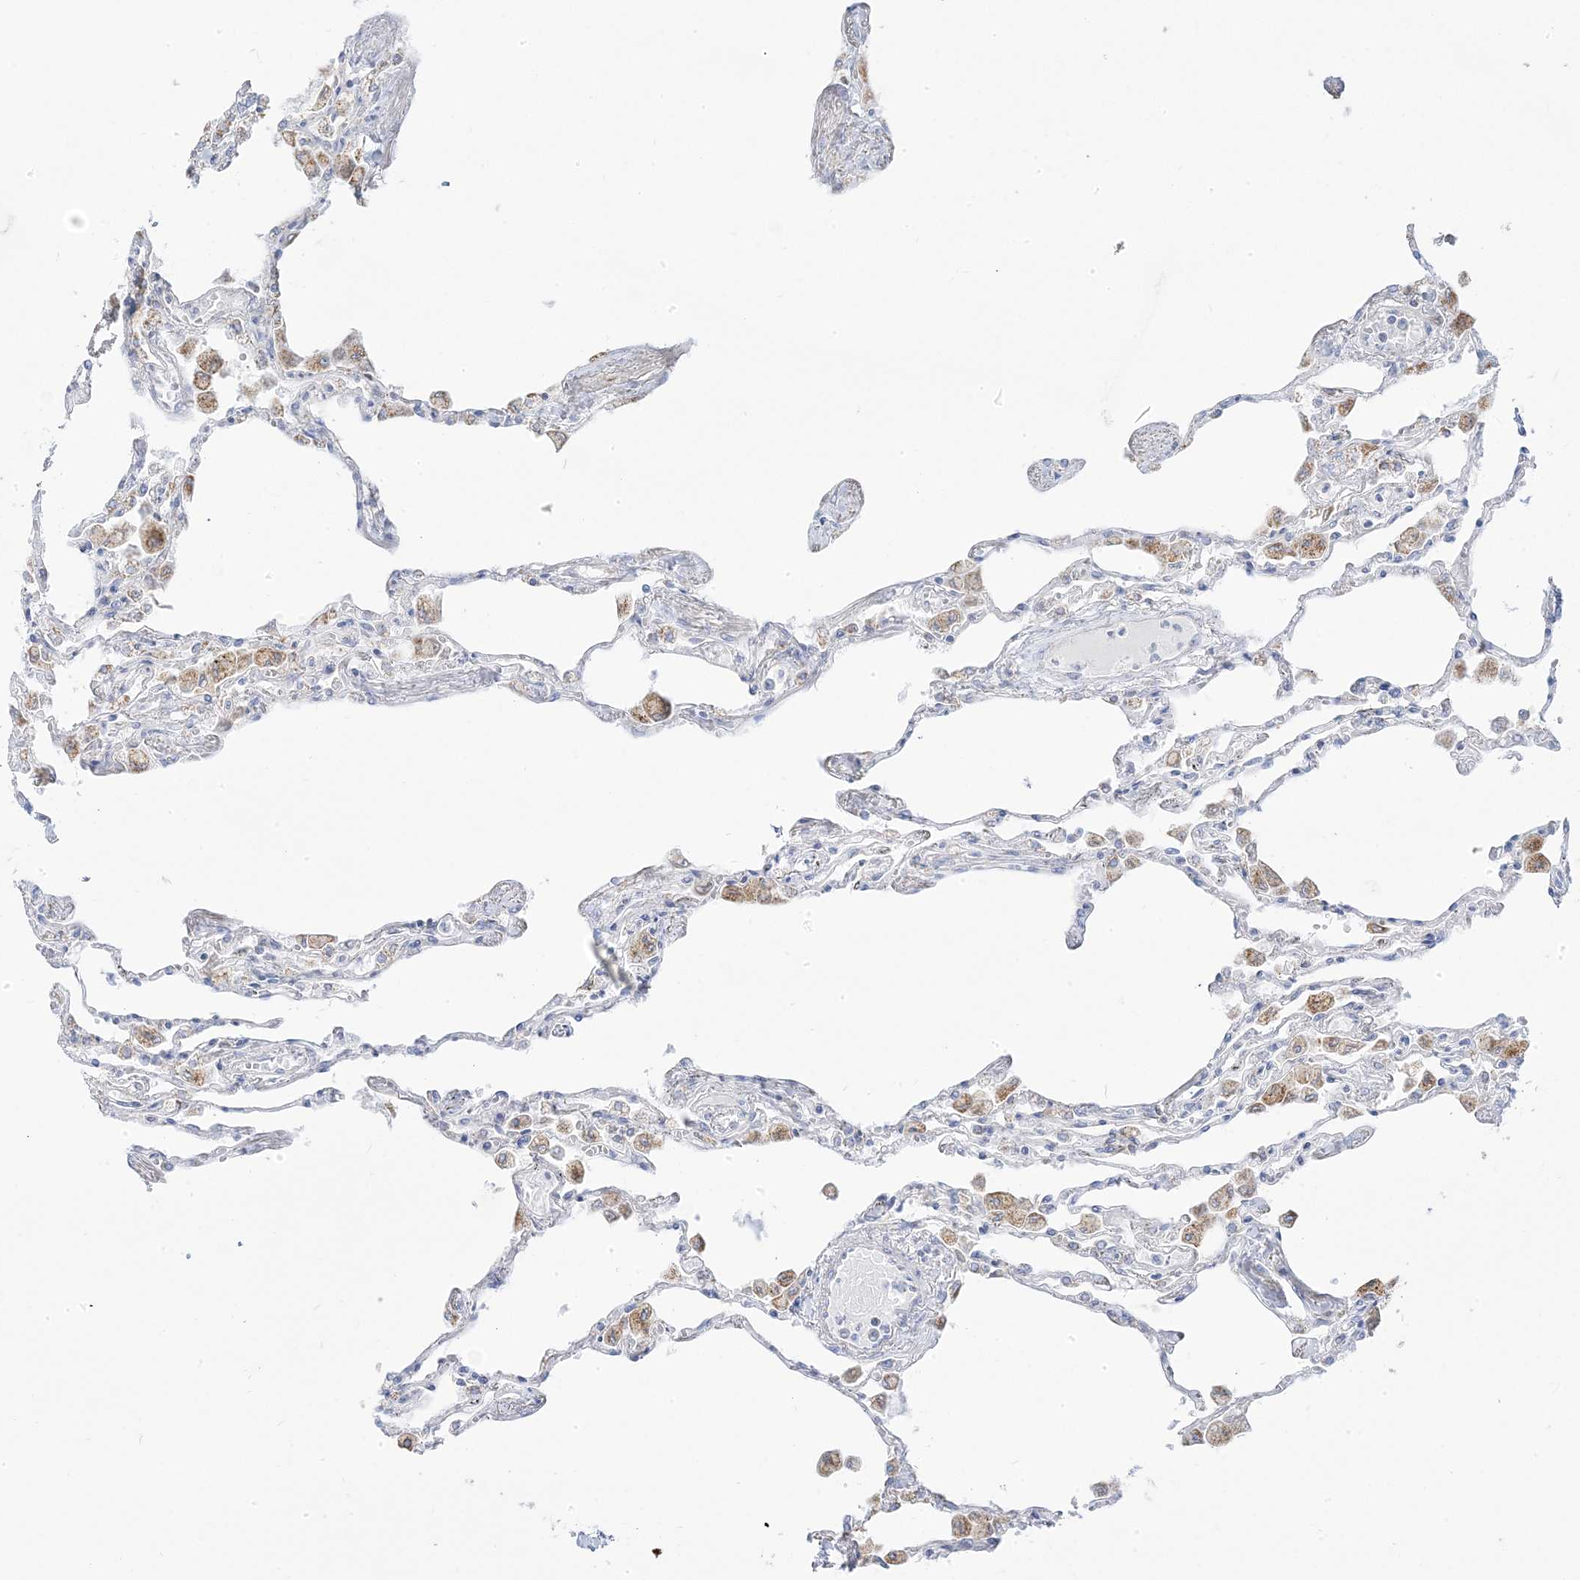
{"staining": {"intensity": "negative", "quantity": "none", "location": "none"}, "tissue": "lung", "cell_type": "Alveolar cells", "image_type": "normal", "snomed": [{"axis": "morphology", "description": "Normal tissue, NOS"}, {"axis": "topography", "description": "Bronchus"}, {"axis": "topography", "description": "Lung"}], "caption": "Immunohistochemistry (IHC) photomicrograph of benign human lung stained for a protein (brown), which exhibits no expression in alveolar cells.", "gene": "PCCB", "patient": {"sex": "female", "age": 49}}